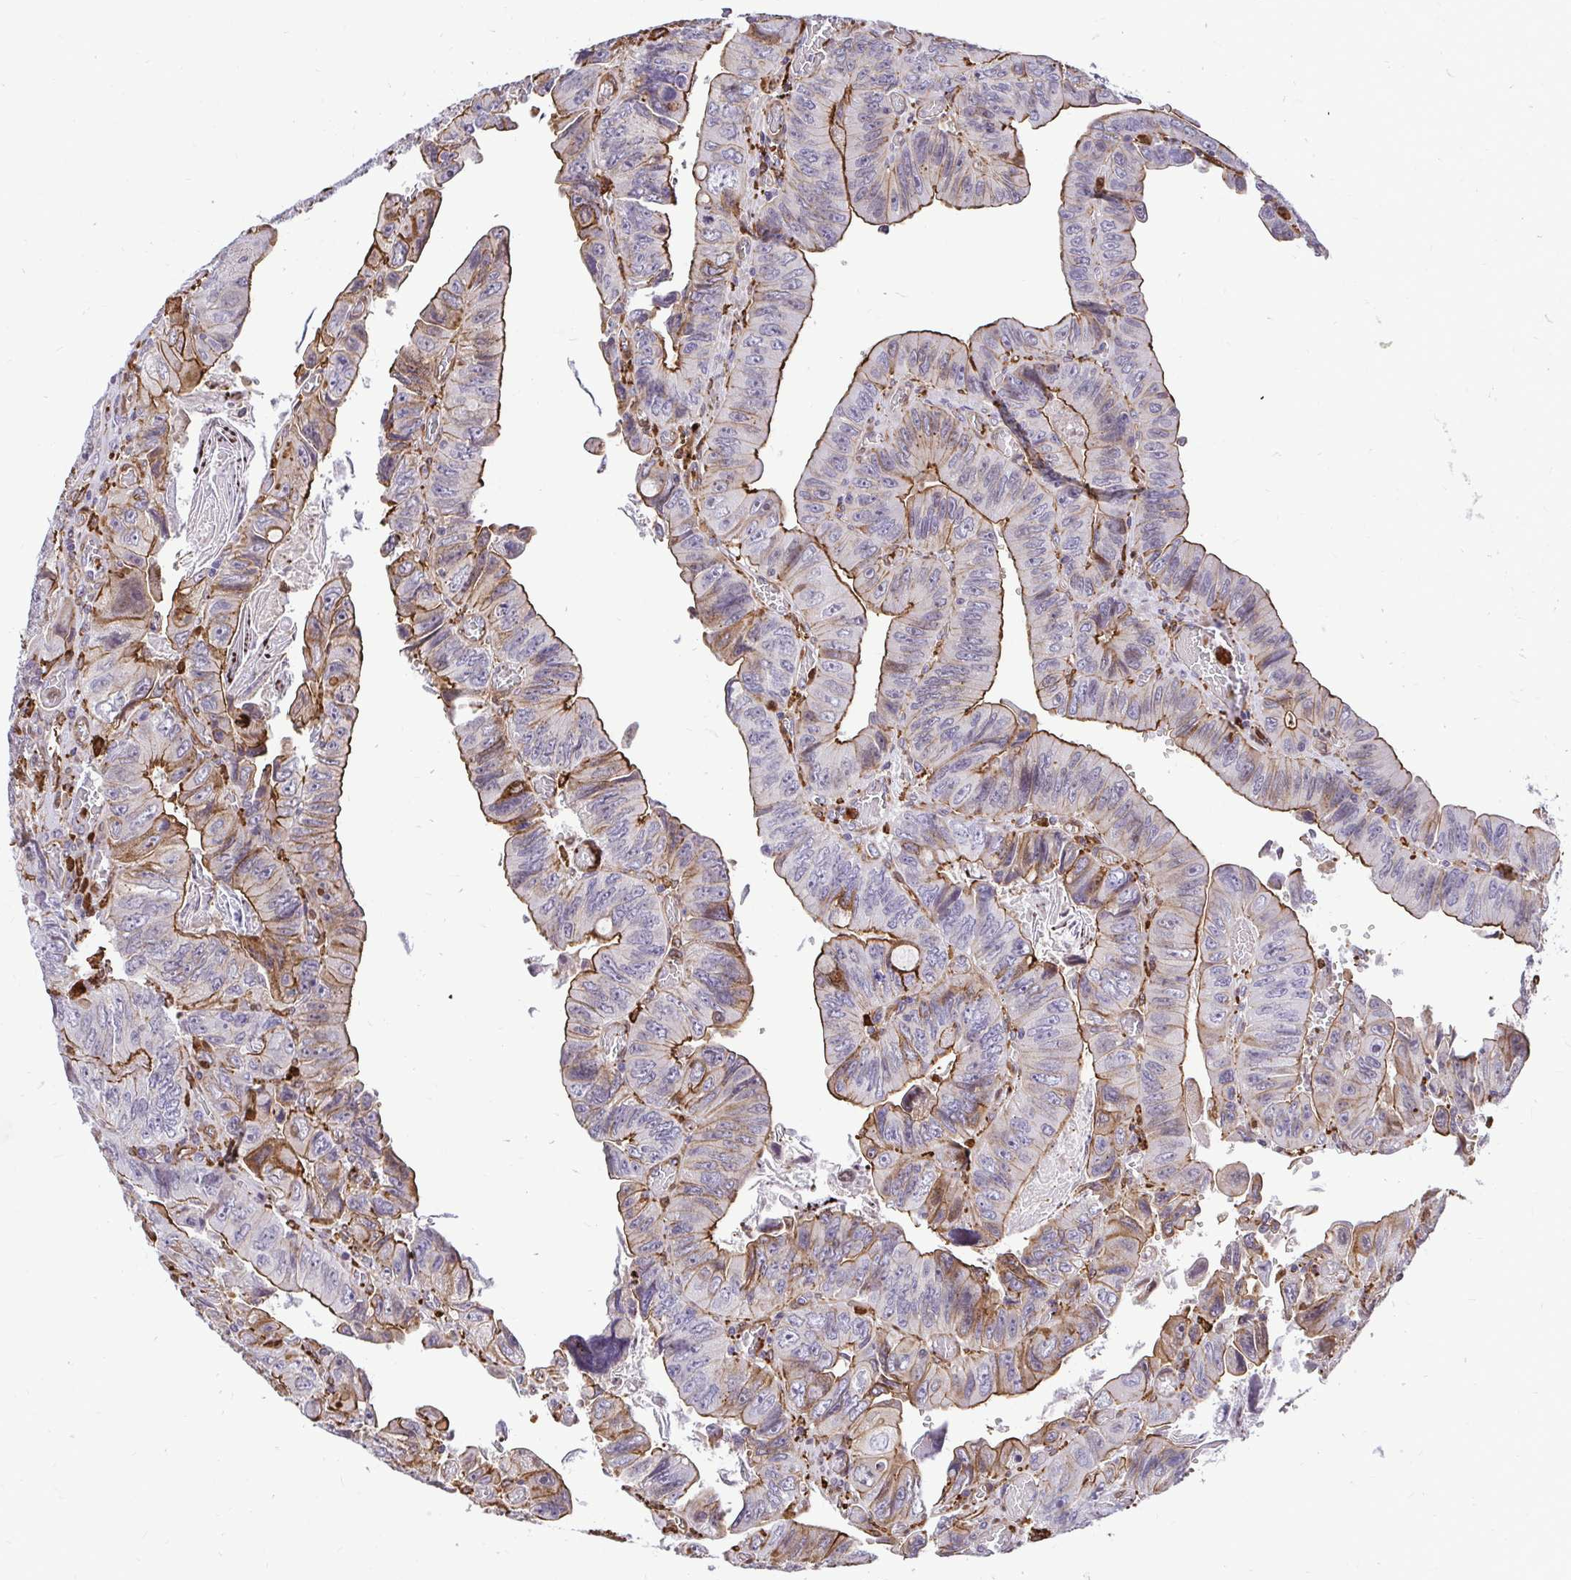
{"staining": {"intensity": "moderate", "quantity": ">75%", "location": "cytoplasmic/membranous"}, "tissue": "colorectal cancer", "cell_type": "Tumor cells", "image_type": "cancer", "snomed": [{"axis": "morphology", "description": "Adenocarcinoma, NOS"}, {"axis": "topography", "description": "Colon"}], "caption": "Tumor cells reveal moderate cytoplasmic/membranous staining in approximately >75% of cells in colorectal cancer (adenocarcinoma).", "gene": "GSN", "patient": {"sex": "female", "age": 84}}